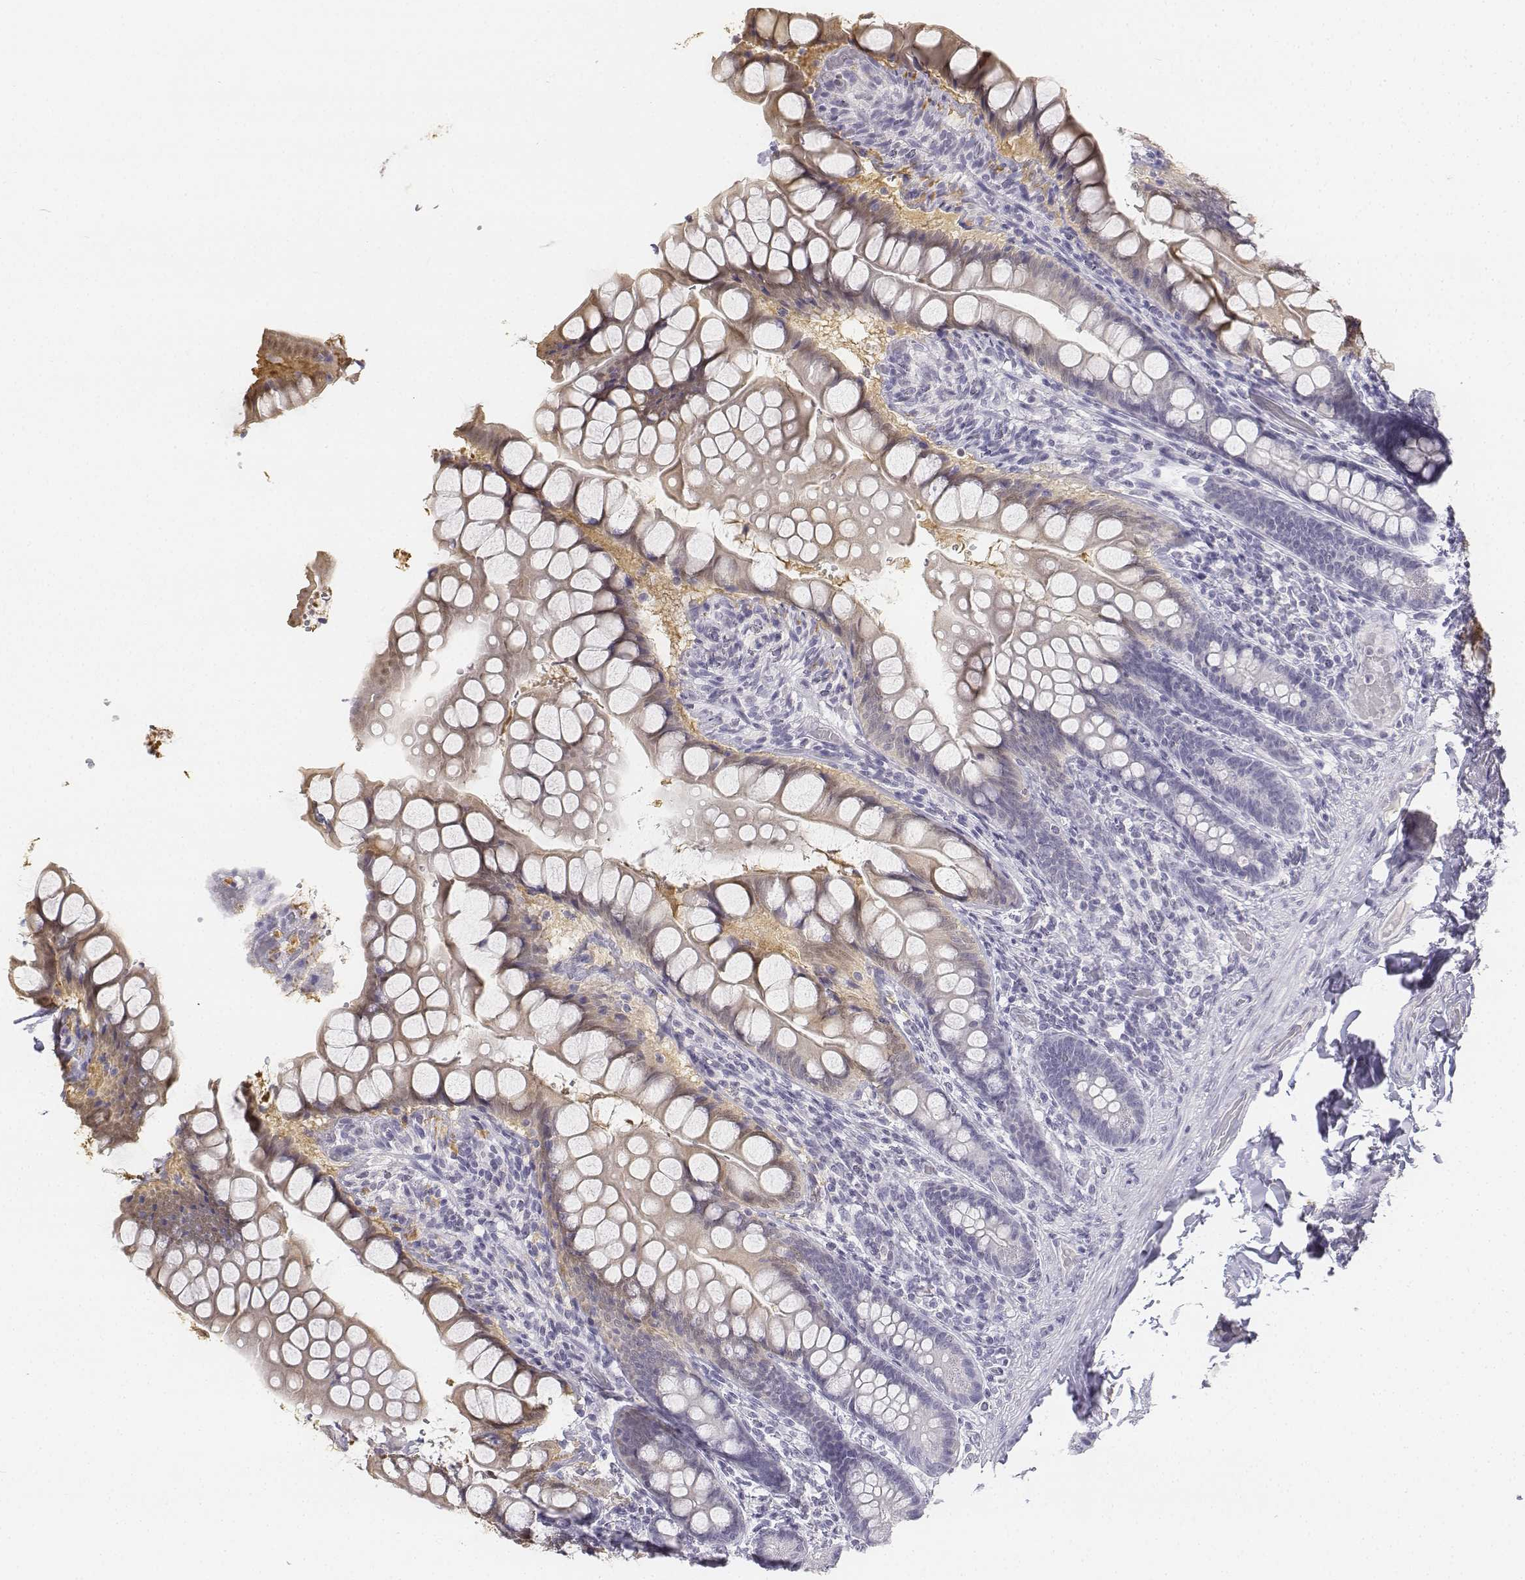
{"staining": {"intensity": "weak", "quantity": ">75%", "location": "cytoplasmic/membranous"}, "tissue": "small intestine", "cell_type": "Glandular cells", "image_type": "normal", "snomed": [{"axis": "morphology", "description": "Normal tissue, NOS"}, {"axis": "topography", "description": "Small intestine"}], "caption": "Brown immunohistochemical staining in normal small intestine reveals weak cytoplasmic/membranous expression in about >75% of glandular cells.", "gene": "UCN2", "patient": {"sex": "male", "age": 70}}